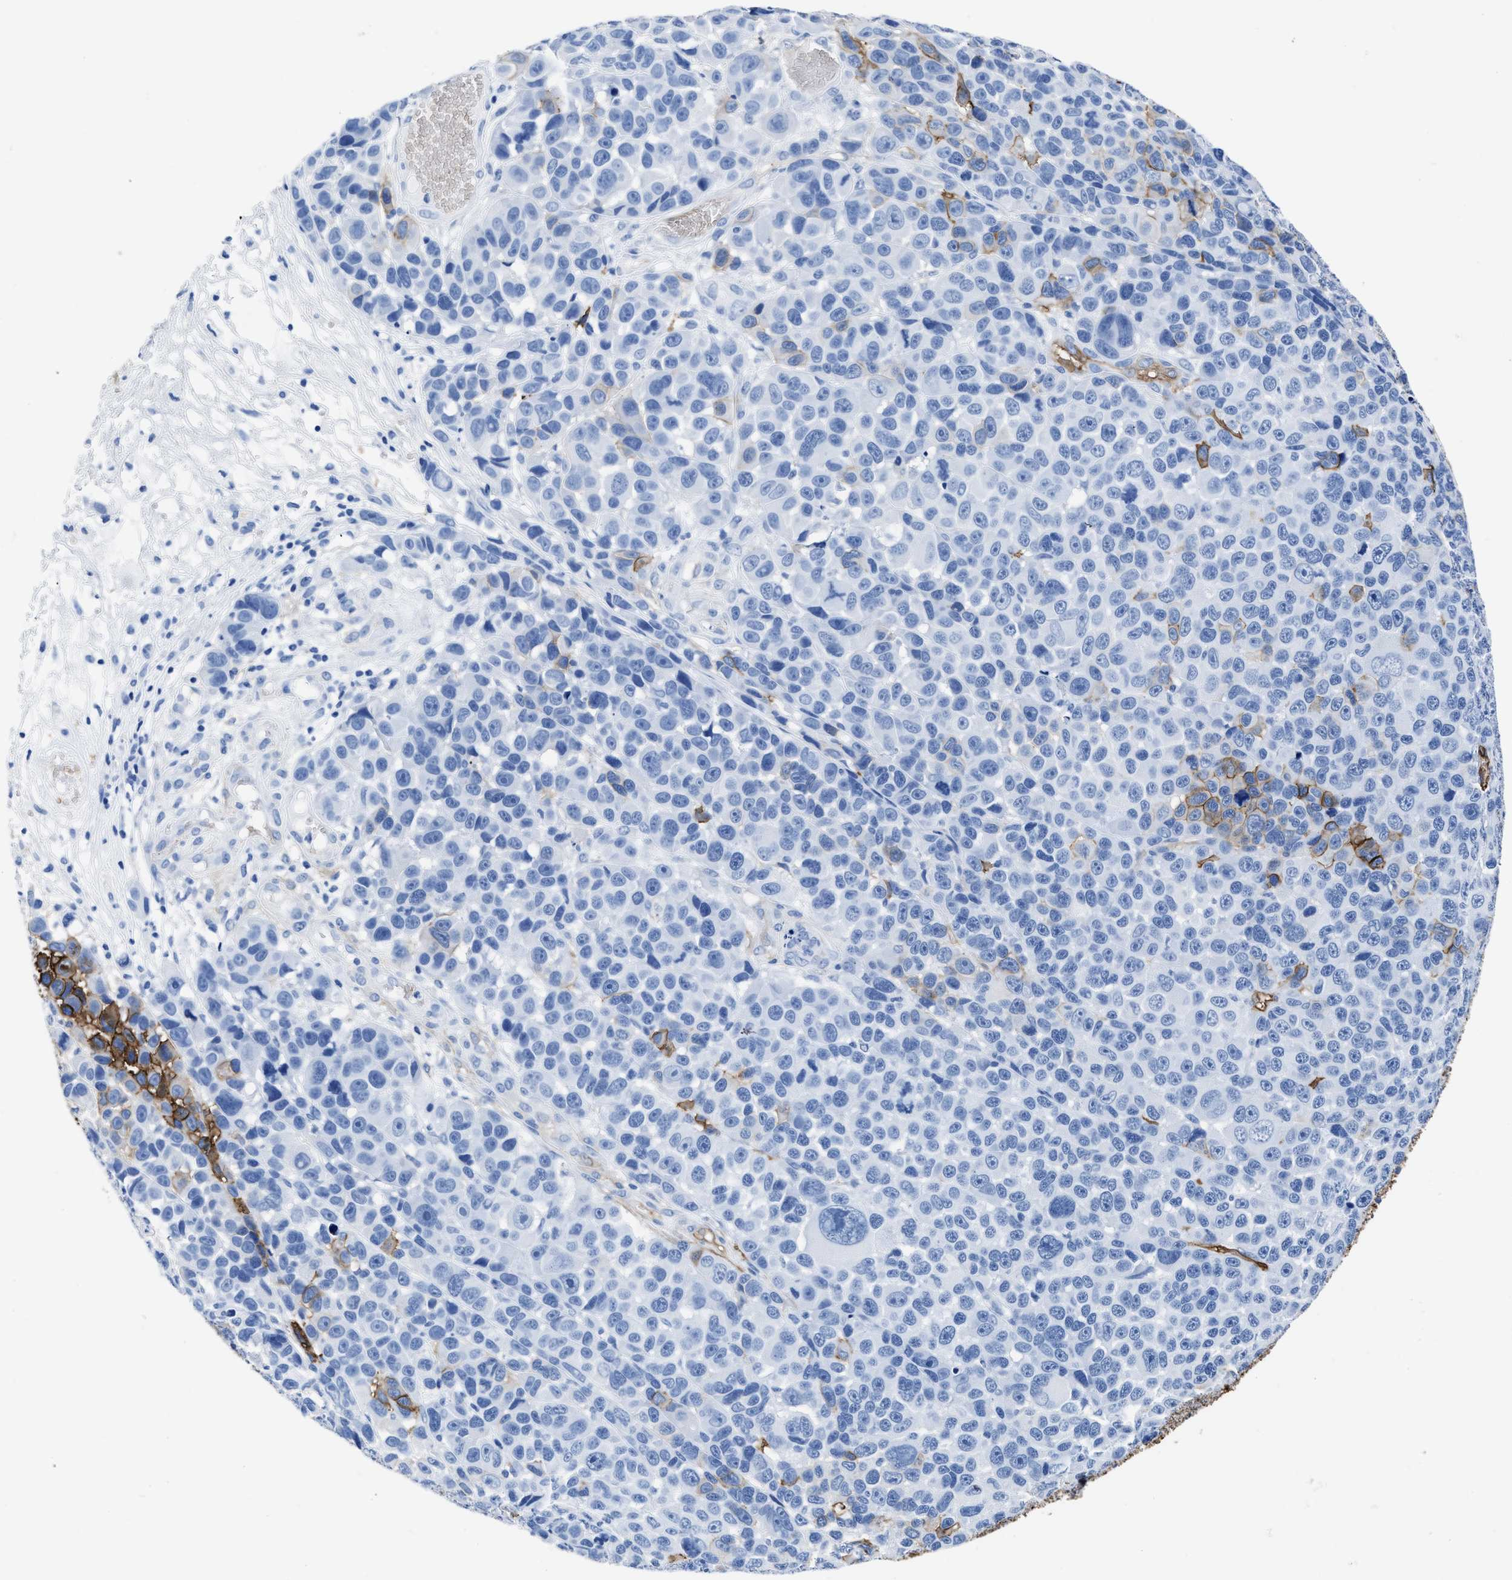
{"staining": {"intensity": "moderate", "quantity": "<25%", "location": "cytoplasmic/membranous"}, "tissue": "melanoma", "cell_type": "Tumor cells", "image_type": "cancer", "snomed": [{"axis": "morphology", "description": "Malignant melanoma, NOS"}, {"axis": "topography", "description": "Skin"}], "caption": "Tumor cells demonstrate low levels of moderate cytoplasmic/membranous expression in approximately <25% of cells in human melanoma.", "gene": "AQP1", "patient": {"sex": "male", "age": 53}}